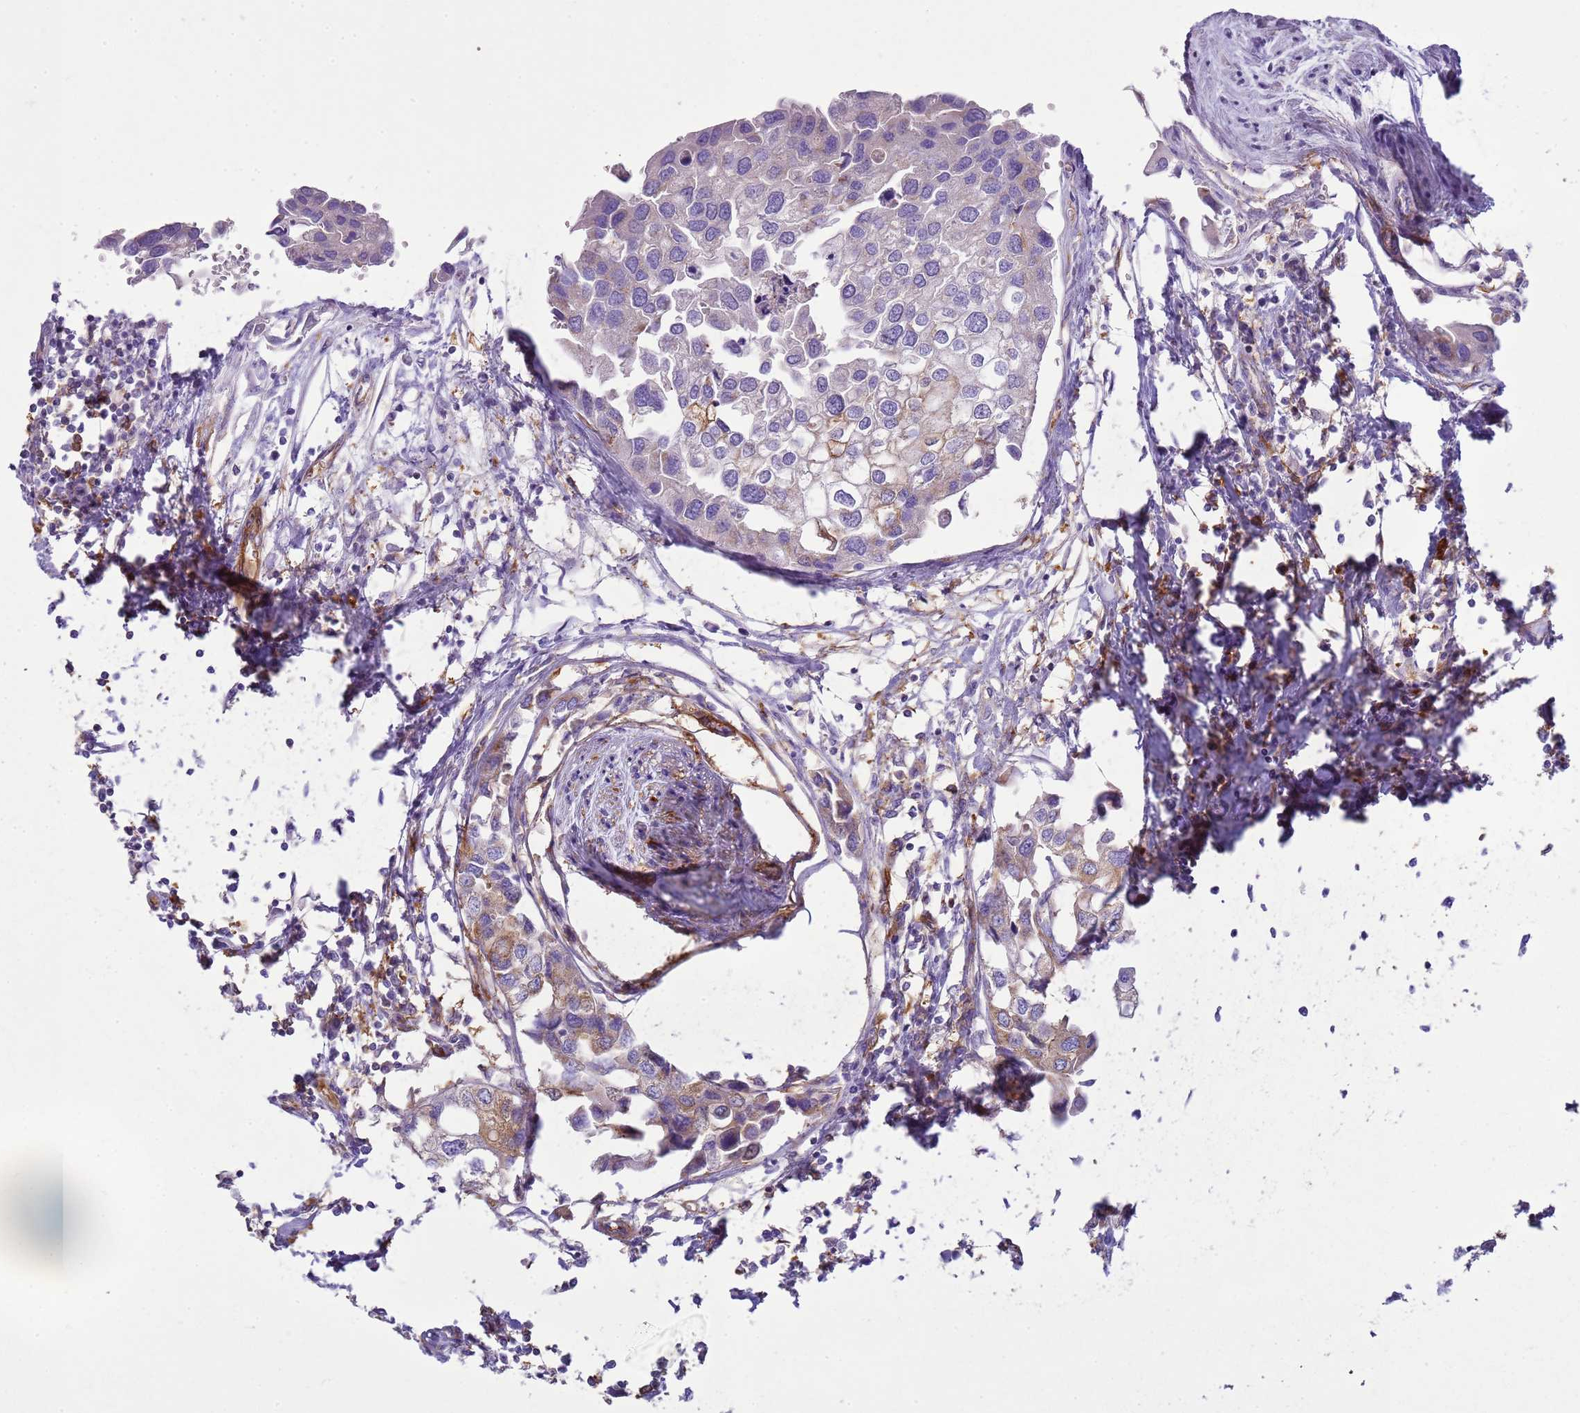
{"staining": {"intensity": "moderate", "quantity": "25%-75%", "location": "cytoplasmic/membranous"}, "tissue": "urothelial cancer", "cell_type": "Tumor cells", "image_type": "cancer", "snomed": [{"axis": "morphology", "description": "Urothelial carcinoma, High grade"}, {"axis": "topography", "description": "Urinary bladder"}], "caption": "Urothelial cancer stained with DAB (3,3'-diaminobenzidine) immunohistochemistry (IHC) demonstrates medium levels of moderate cytoplasmic/membranous staining in about 25%-75% of tumor cells. (IHC, brightfield microscopy, high magnification).", "gene": "SNX21", "patient": {"sex": "male", "age": 64}}